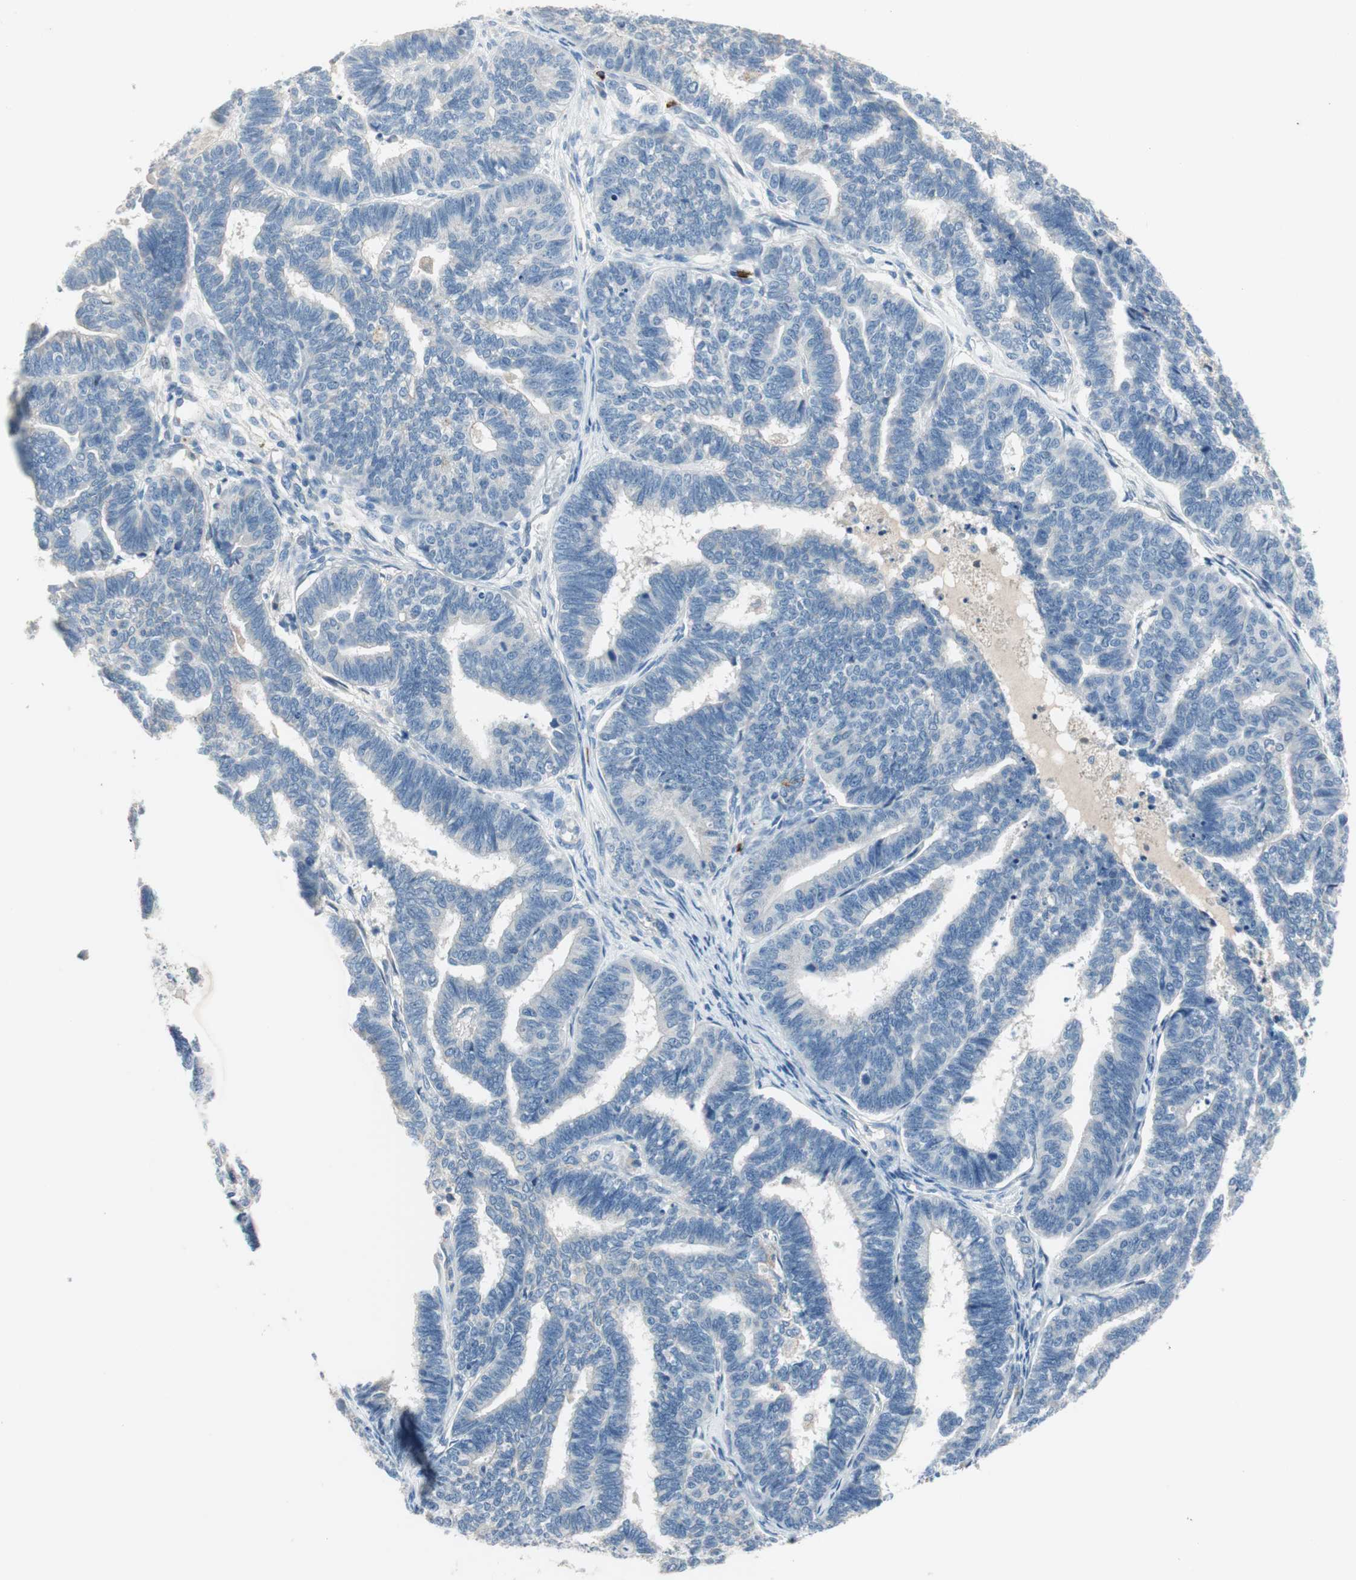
{"staining": {"intensity": "negative", "quantity": "none", "location": "none"}, "tissue": "endometrial cancer", "cell_type": "Tumor cells", "image_type": "cancer", "snomed": [{"axis": "morphology", "description": "Adenocarcinoma, NOS"}, {"axis": "topography", "description": "Endometrium"}], "caption": "Immunohistochemistry (IHC) micrograph of neoplastic tissue: endometrial adenocarcinoma stained with DAB demonstrates no significant protein staining in tumor cells.", "gene": "CPA3", "patient": {"sex": "female", "age": 70}}